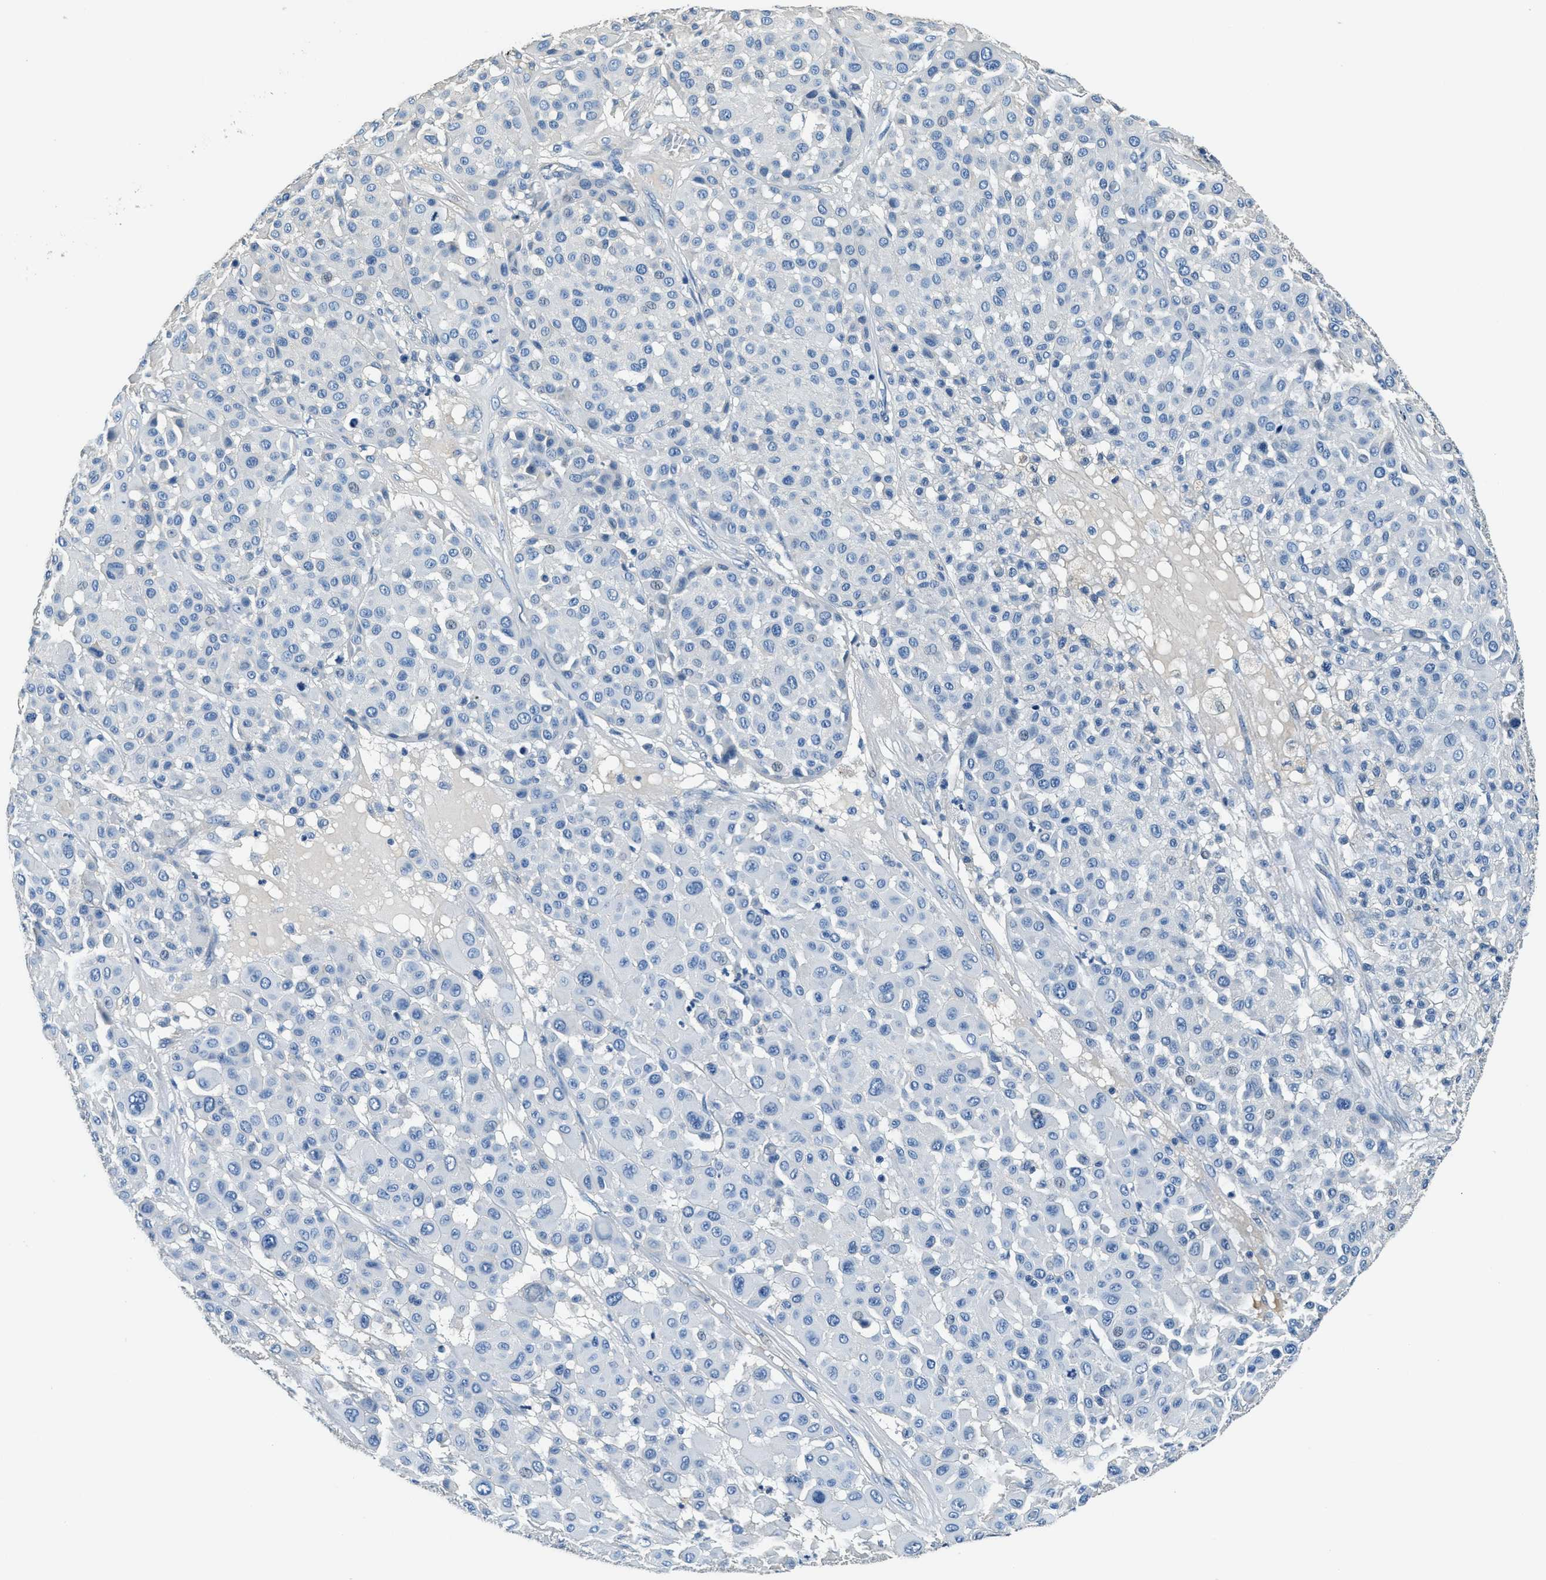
{"staining": {"intensity": "negative", "quantity": "none", "location": "none"}, "tissue": "melanoma", "cell_type": "Tumor cells", "image_type": "cancer", "snomed": [{"axis": "morphology", "description": "Malignant melanoma, Metastatic site"}, {"axis": "topography", "description": "Soft tissue"}], "caption": "Tumor cells show no significant protein positivity in malignant melanoma (metastatic site). The staining was performed using DAB to visualize the protein expression in brown, while the nuclei were stained in blue with hematoxylin (Magnification: 20x).", "gene": "TMEM186", "patient": {"sex": "male", "age": 41}}